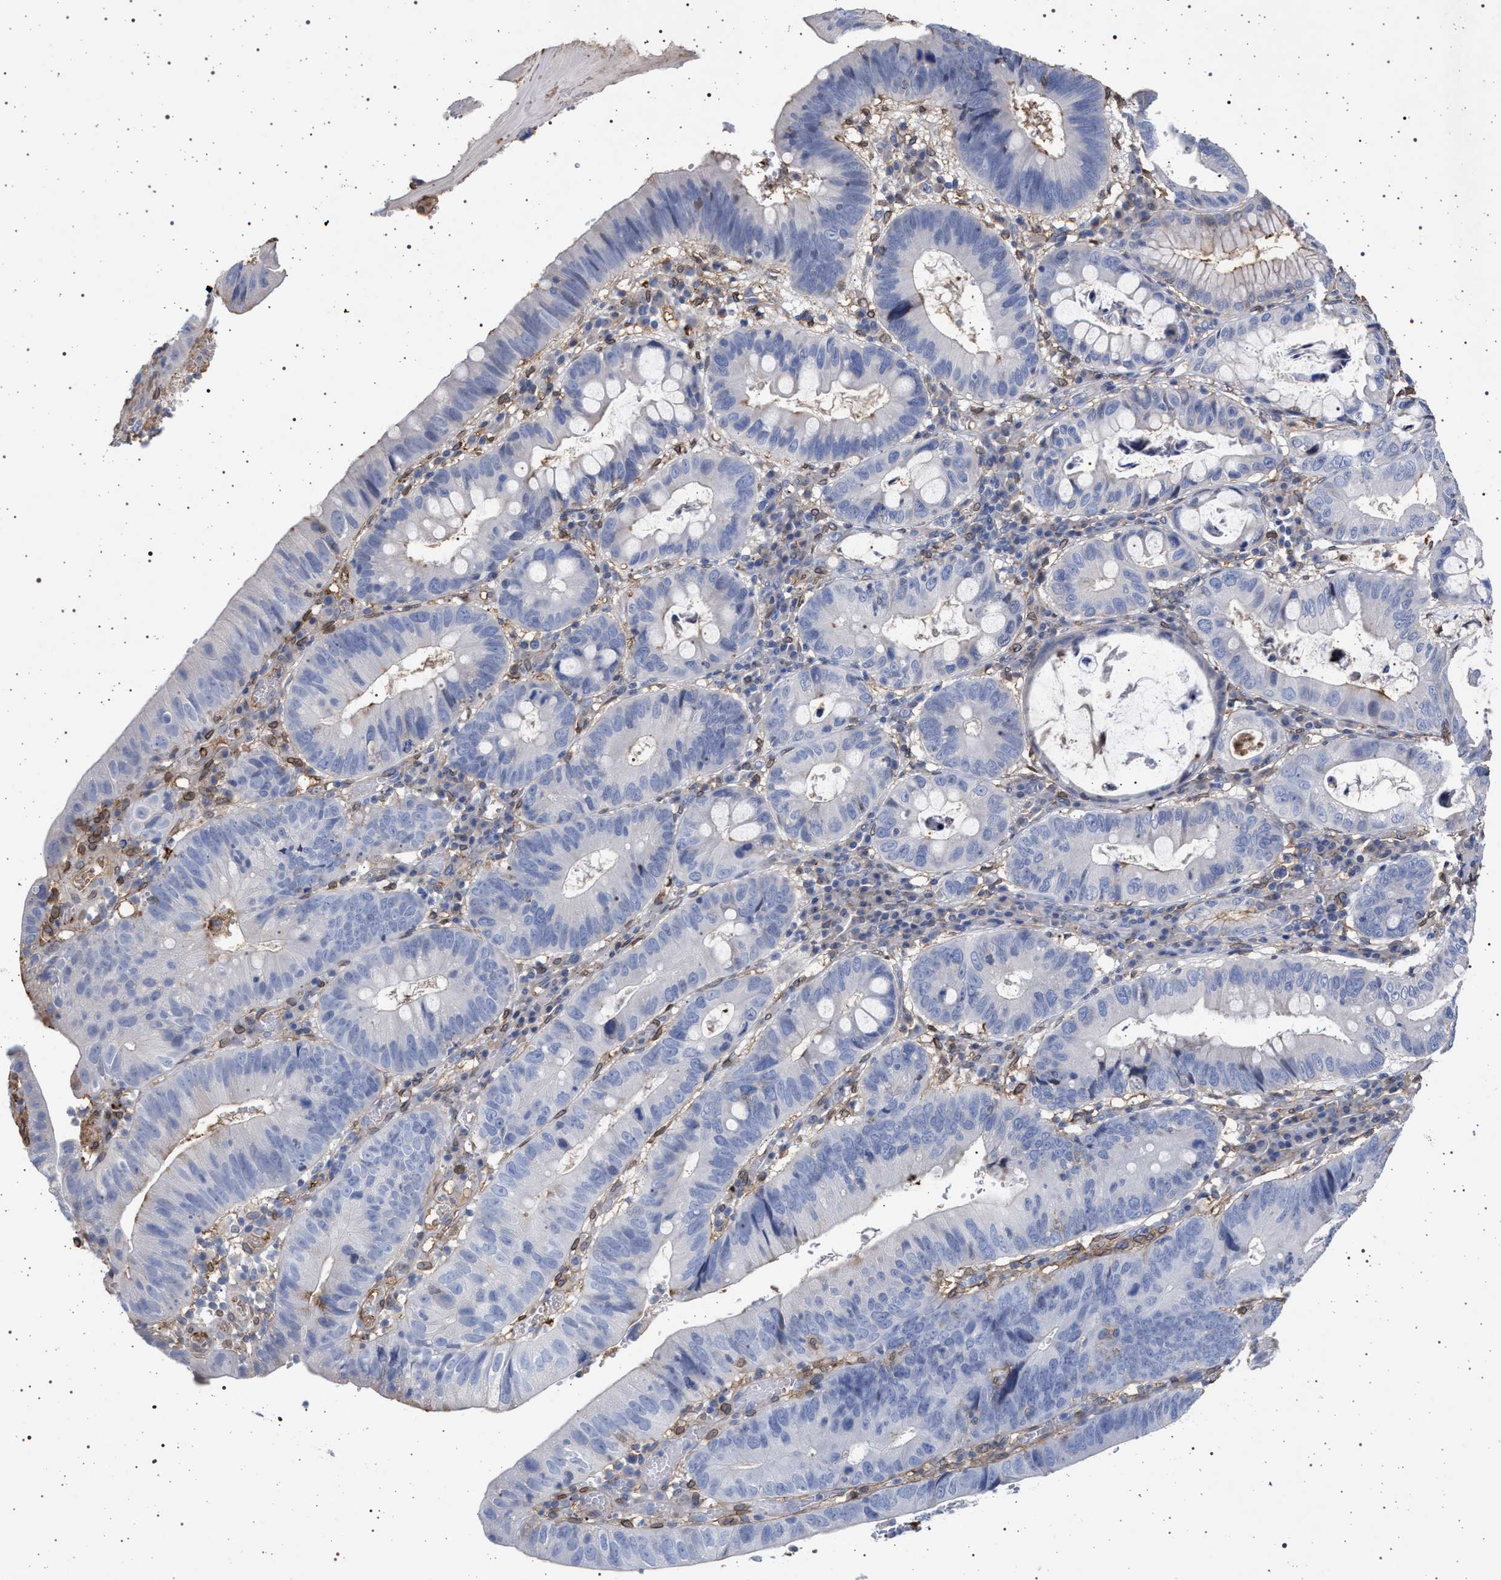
{"staining": {"intensity": "negative", "quantity": "none", "location": "none"}, "tissue": "stomach cancer", "cell_type": "Tumor cells", "image_type": "cancer", "snomed": [{"axis": "morphology", "description": "Adenocarcinoma, NOS"}, {"axis": "topography", "description": "Stomach"}], "caption": "Stomach cancer was stained to show a protein in brown. There is no significant staining in tumor cells. Brightfield microscopy of immunohistochemistry (IHC) stained with DAB (brown) and hematoxylin (blue), captured at high magnification.", "gene": "PLG", "patient": {"sex": "male", "age": 59}}